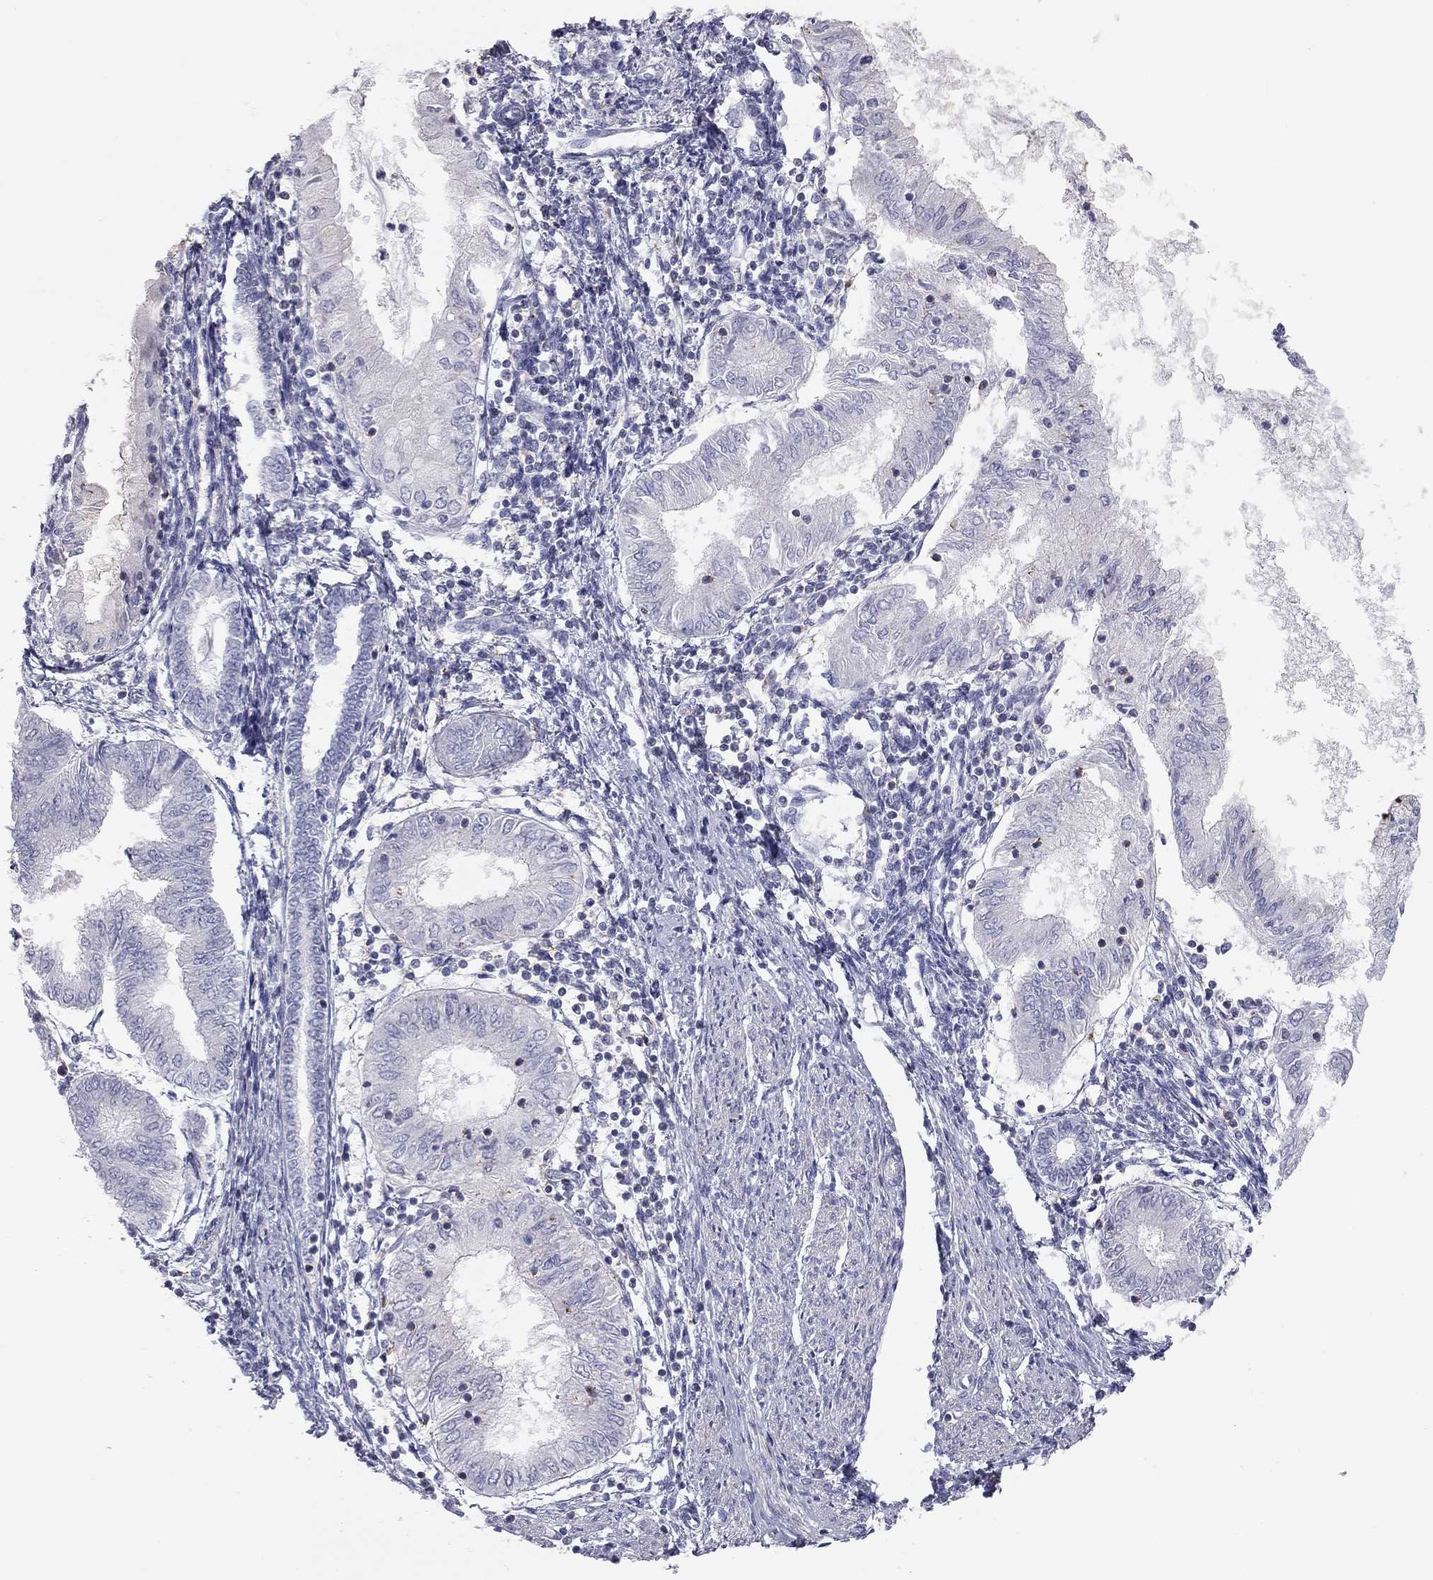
{"staining": {"intensity": "negative", "quantity": "none", "location": "none"}, "tissue": "endometrial cancer", "cell_type": "Tumor cells", "image_type": "cancer", "snomed": [{"axis": "morphology", "description": "Adenocarcinoma, NOS"}, {"axis": "topography", "description": "Endometrium"}], "caption": "The micrograph shows no significant staining in tumor cells of endometrial cancer (adenocarcinoma).", "gene": "ADCYAP1", "patient": {"sex": "female", "age": 68}}